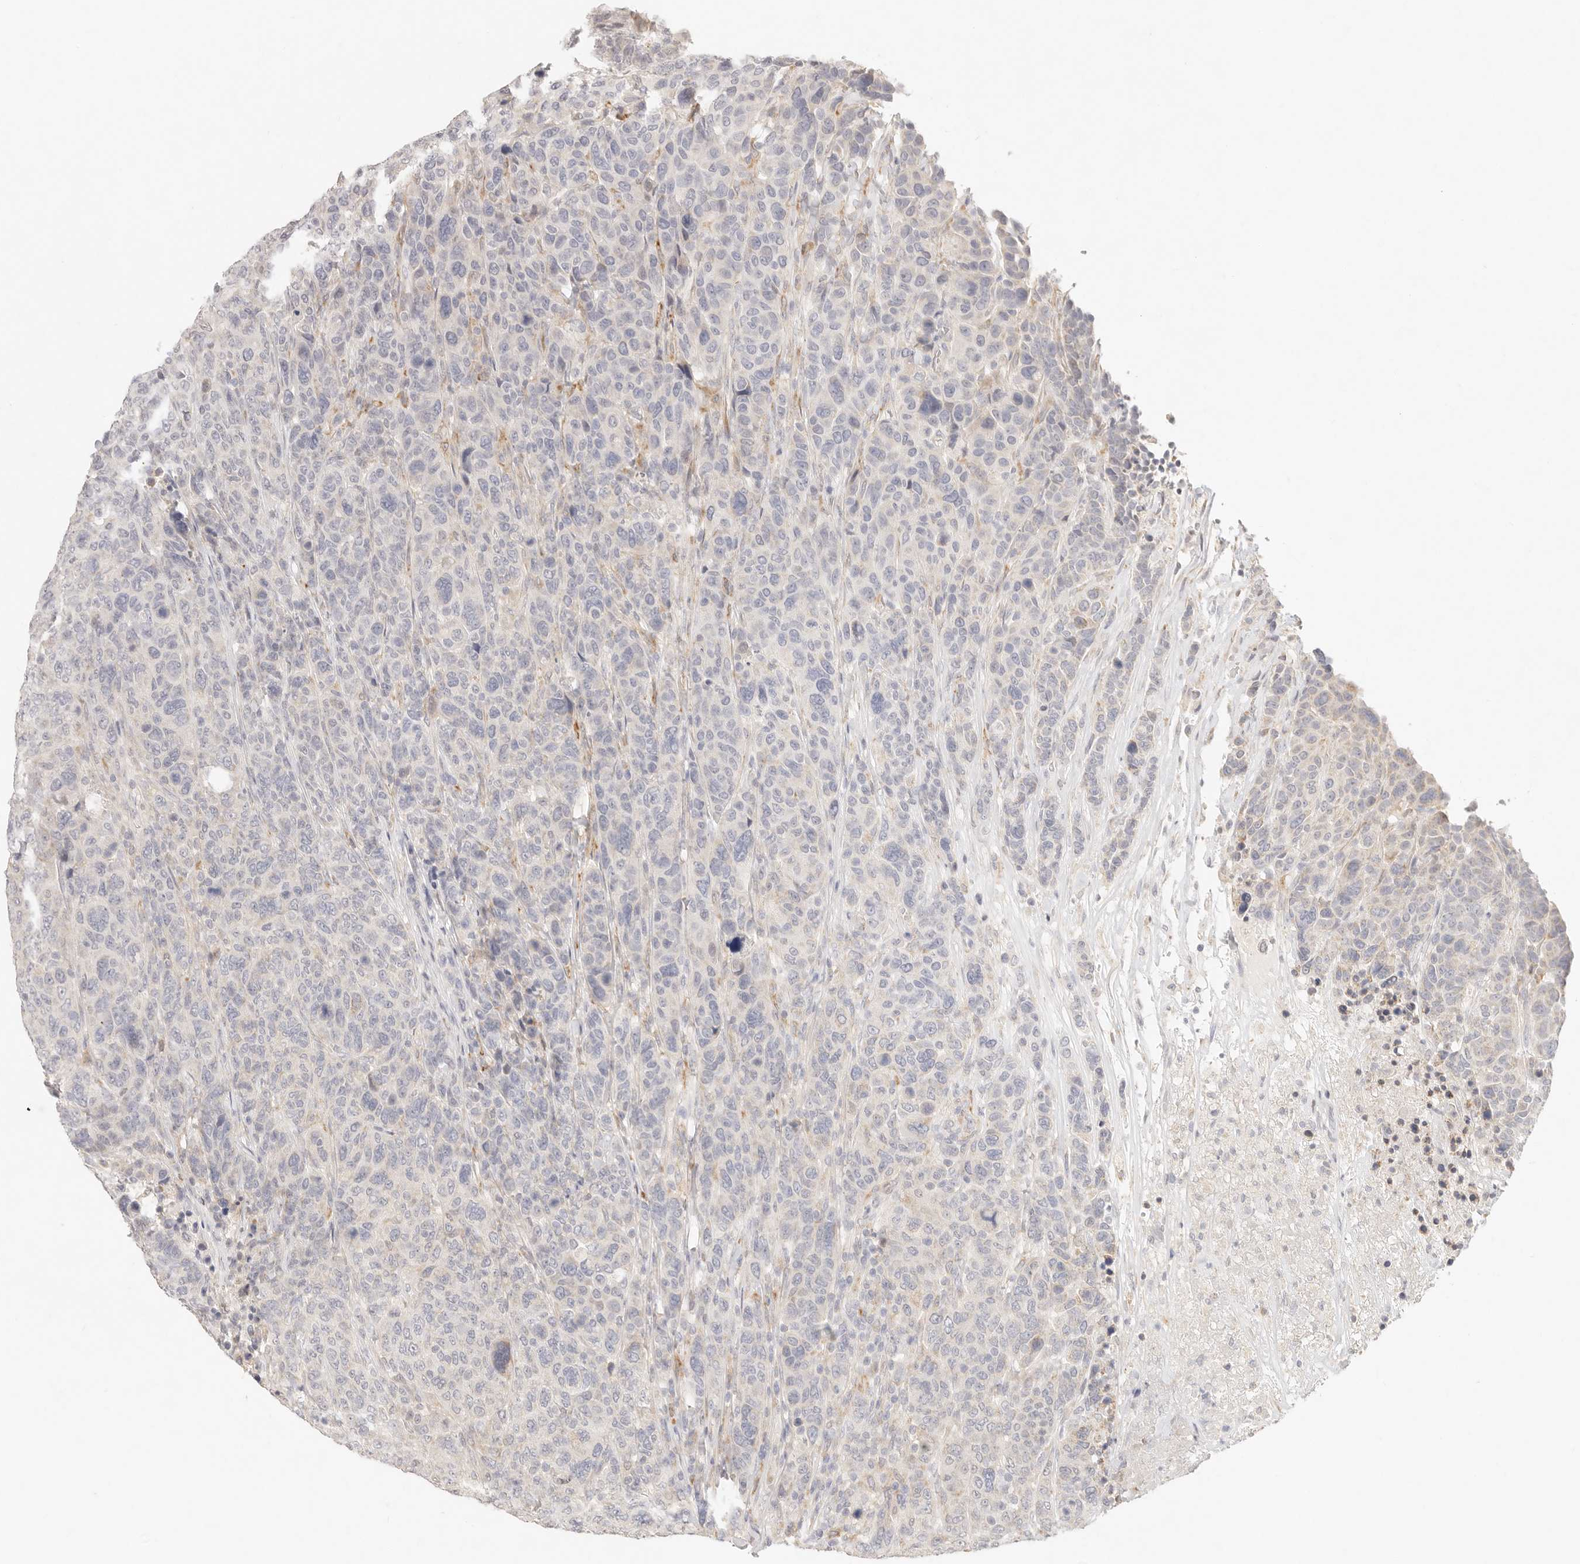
{"staining": {"intensity": "negative", "quantity": "none", "location": "none"}, "tissue": "breast cancer", "cell_type": "Tumor cells", "image_type": "cancer", "snomed": [{"axis": "morphology", "description": "Duct carcinoma"}, {"axis": "topography", "description": "Breast"}], "caption": "This is an immunohistochemistry histopathology image of human breast cancer (intraductal carcinoma). There is no expression in tumor cells.", "gene": "GPR156", "patient": {"sex": "female", "age": 37}}